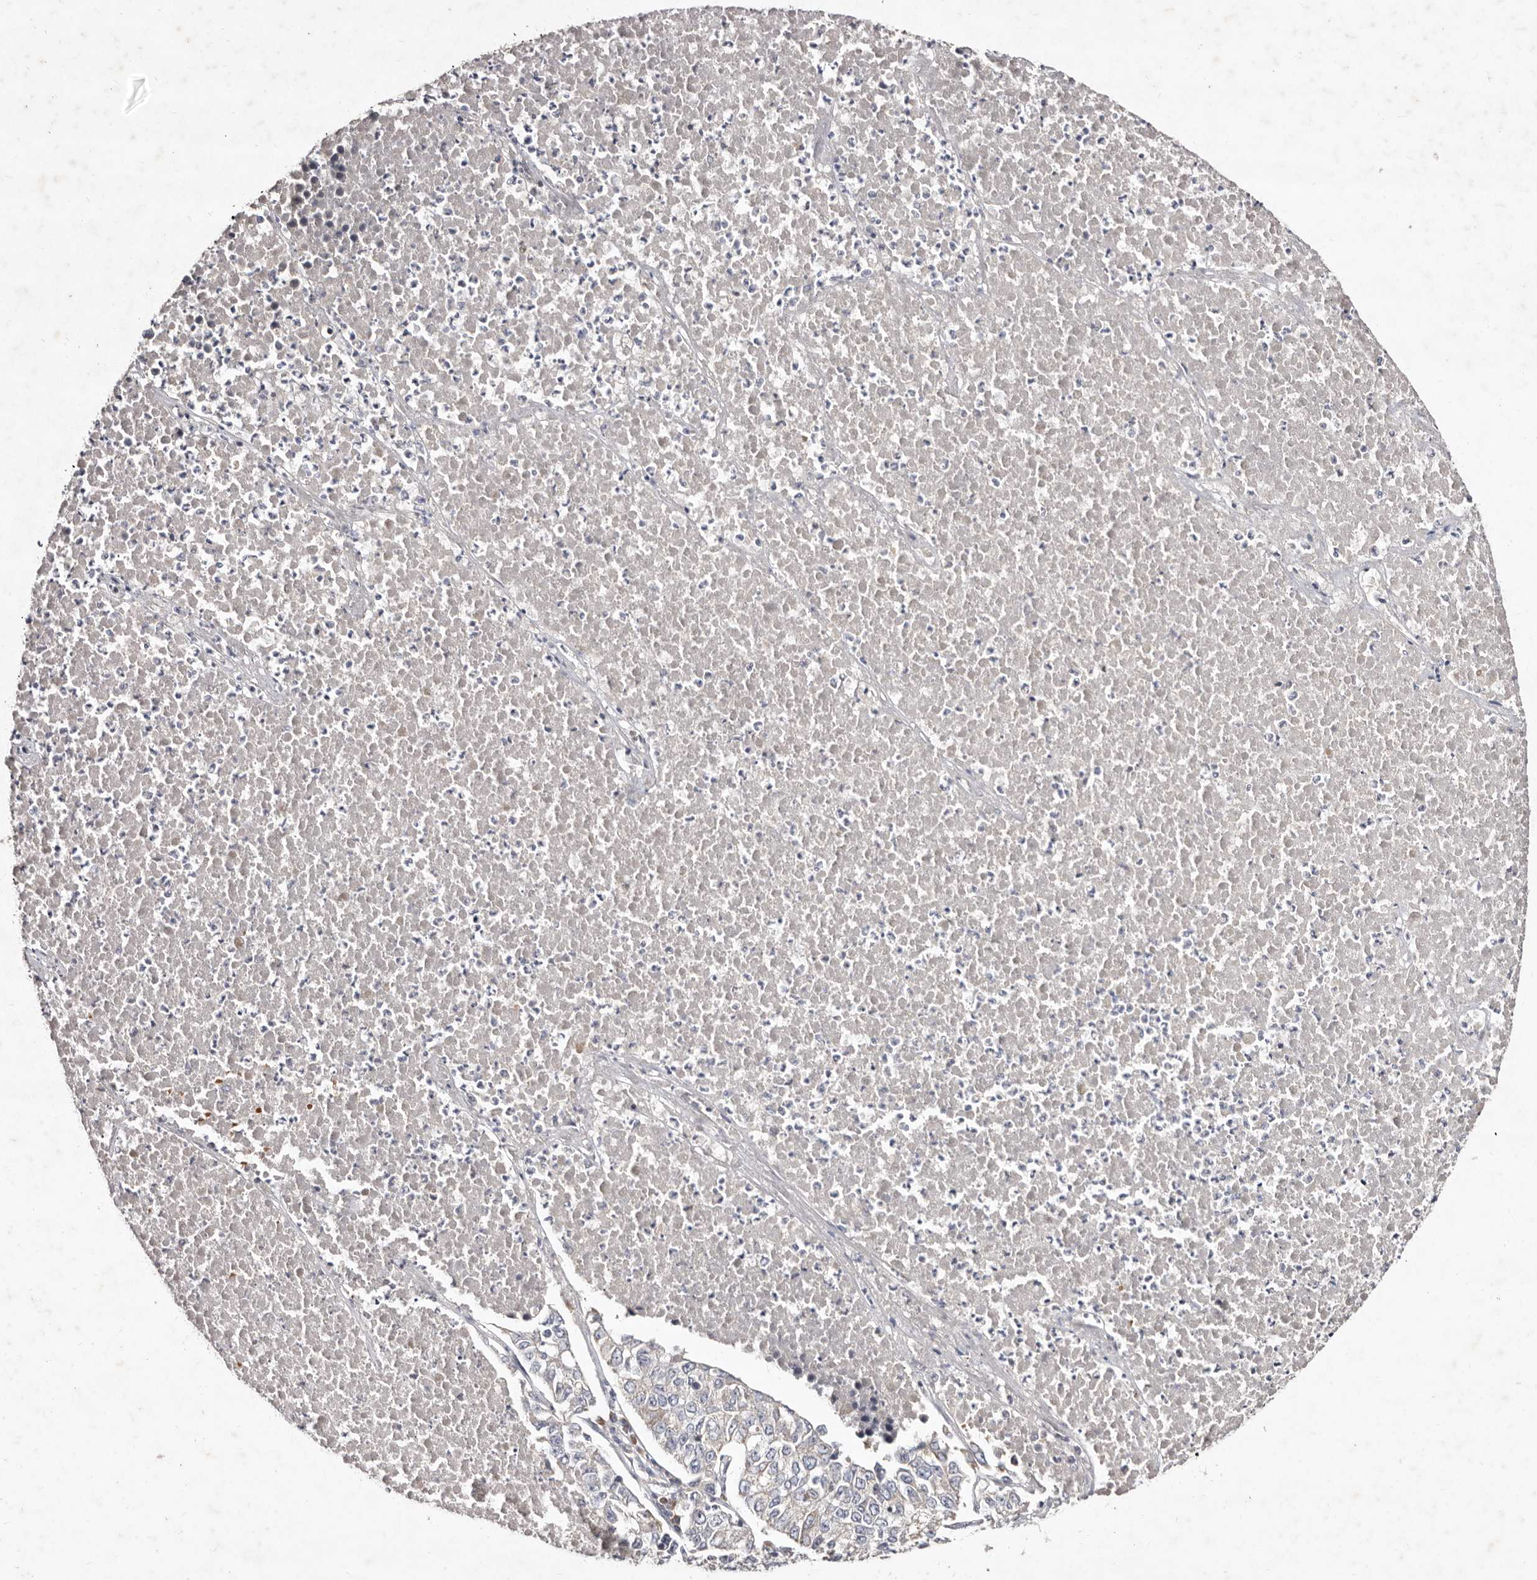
{"staining": {"intensity": "negative", "quantity": "none", "location": "none"}, "tissue": "lung cancer", "cell_type": "Tumor cells", "image_type": "cancer", "snomed": [{"axis": "morphology", "description": "Adenocarcinoma, NOS"}, {"axis": "topography", "description": "Lung"}], "caption": "Tumor cells show no significant staining in lung cancer (adenocarcinoma).", "gene": "SLC25A20", "patient": {"sex": "male", "age": 49}}